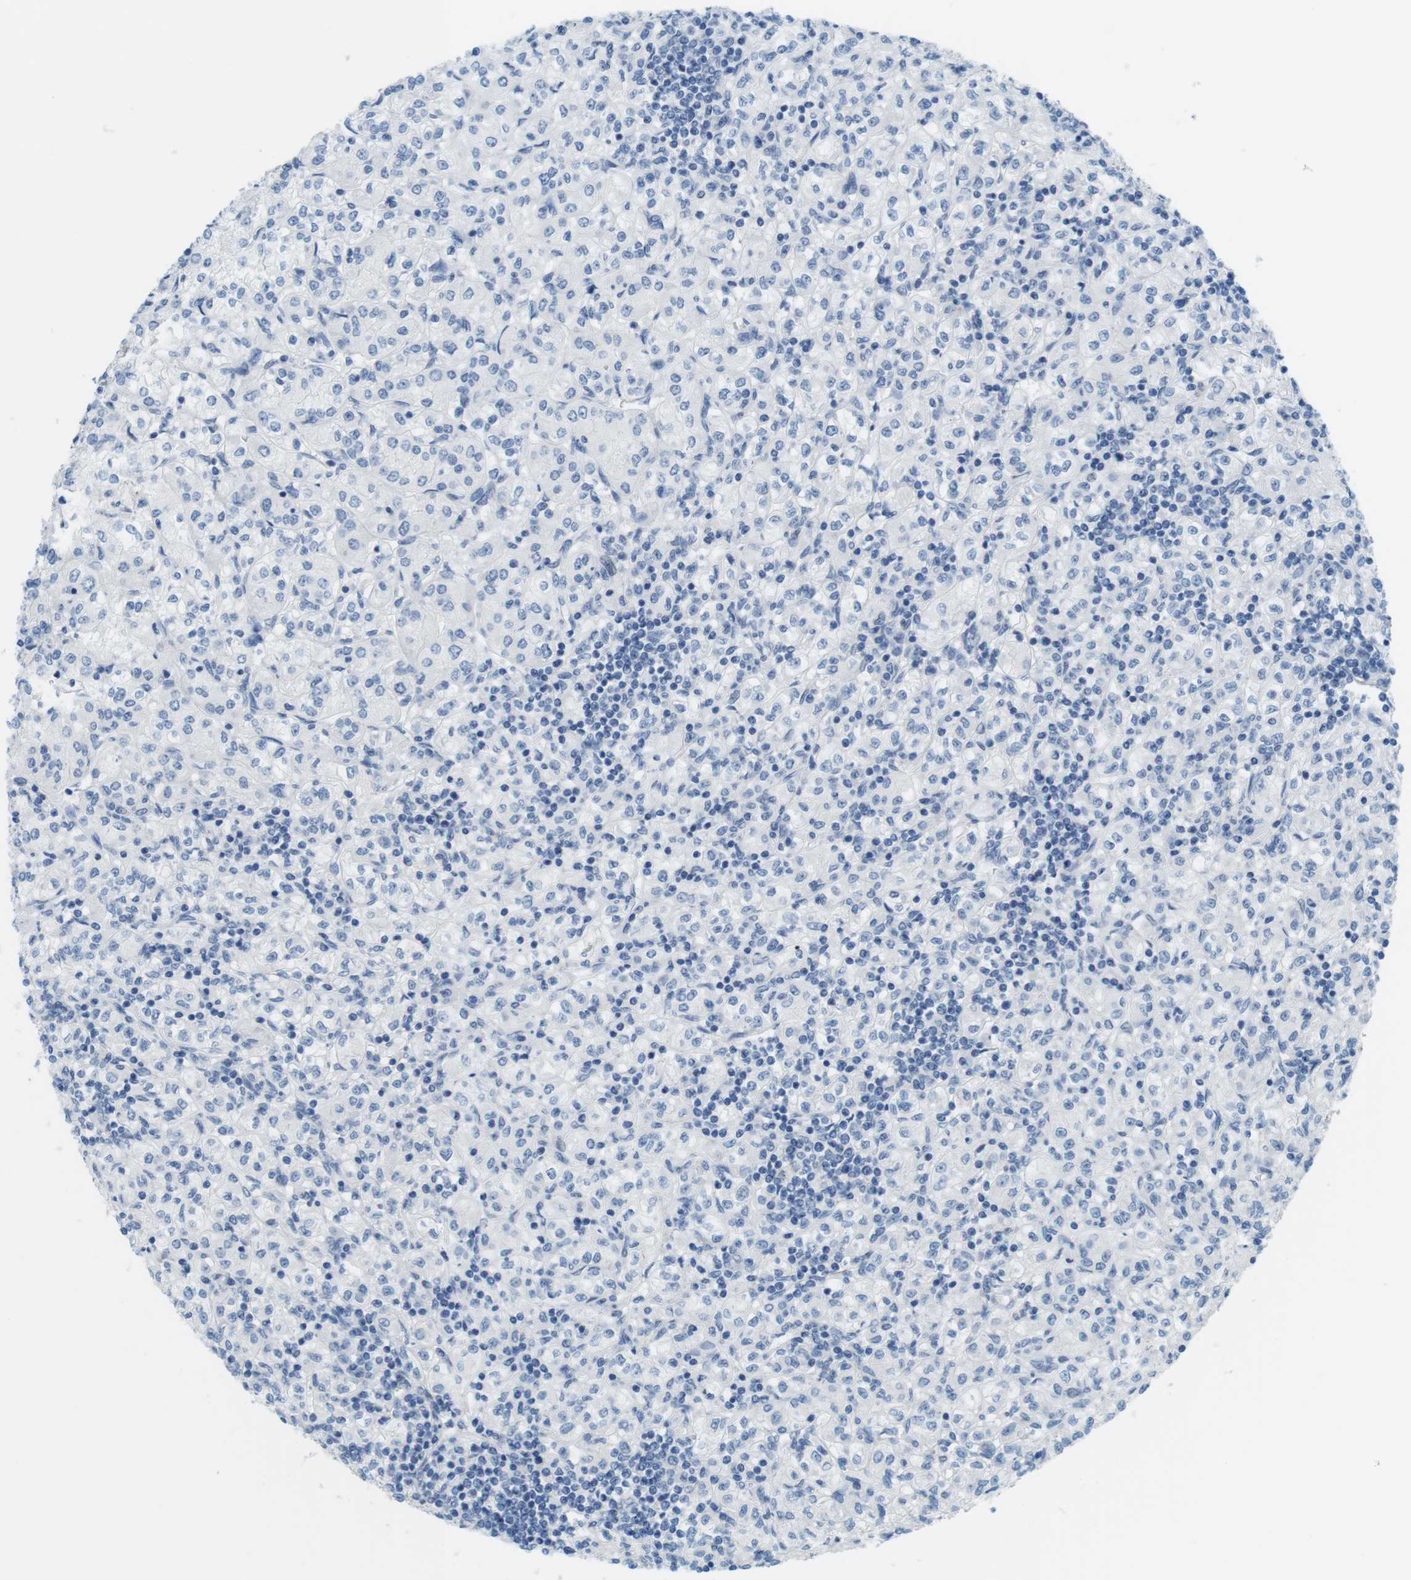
{"staining": {"intensity": "negative", "quantity": "none", "location": "none"}, "tissue": "renal cancer", "cell_type": "Tumor cells", "image_type": "cancer", "snomed": [{"axis": "morphology", "description": "Adenocarcinoma, NOS"}, {"axis": "topography", "description": "Kidney"}], "caption": "This photomicrograph is of renal cancer stained with immunohistochemistry (IHC) to label a protein in brown with the nuclei are counter-stained blue. There is no staining in tumor cells.", "gene": "MYH9", "patient": {"sex": "male", "age": 77}}